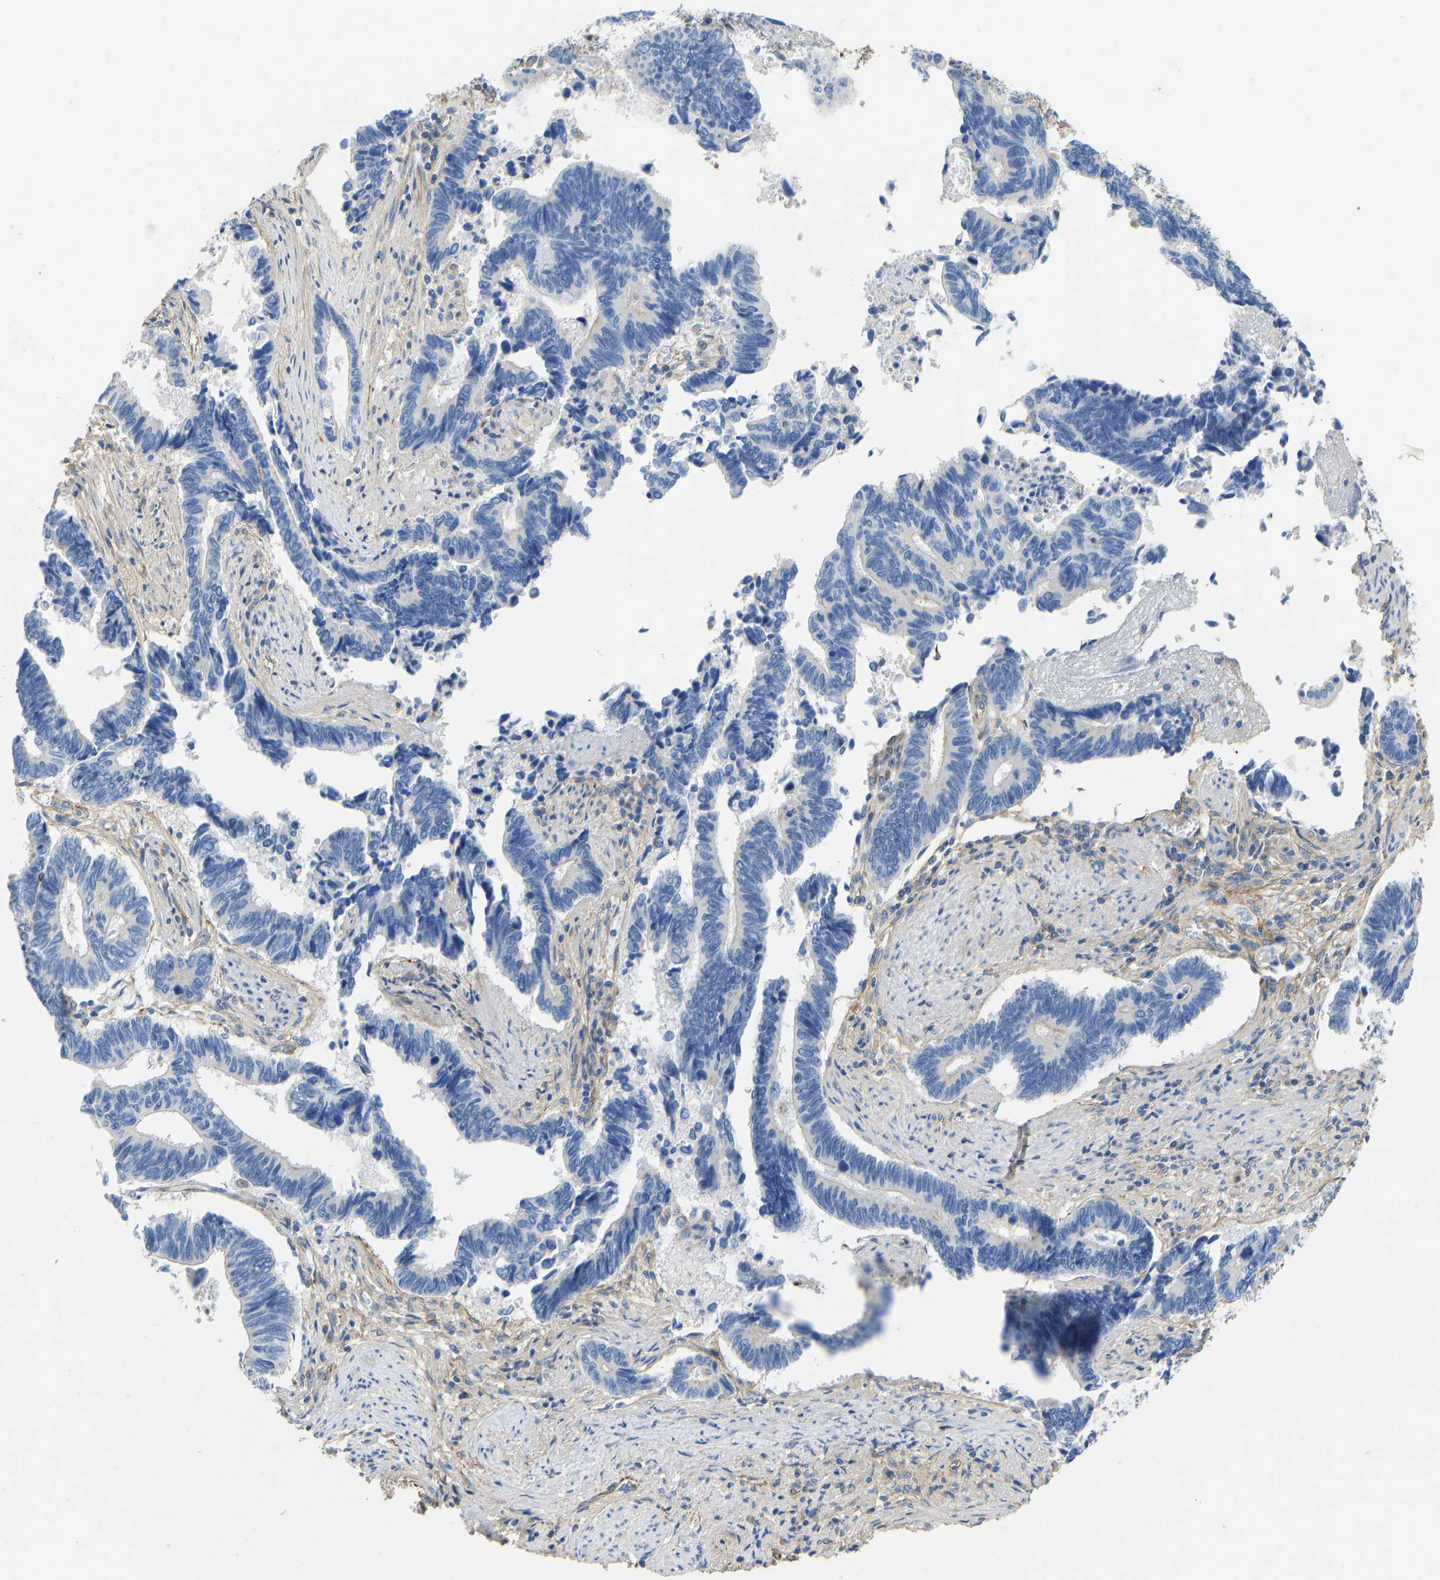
{"staining": {"intensity": "negative", "quantity": "none", "location": "none"}, "tissue": "pancreatic cancer", "cell_type": "Tumor cells", "image_type": "cancer", "snomed": [{"axis": "morphology", "description": "Adenocarcinoma, NOS"}, {"axis": "topography", "description": "Pancreas"}], "caption": "A micrograph of pancreatic cancer (adenocarcinoma) stained for a protein reveals no brown staining in tumor cells.", "gene": "TECTA", "patient": {"sex": "female", "age": 70}}